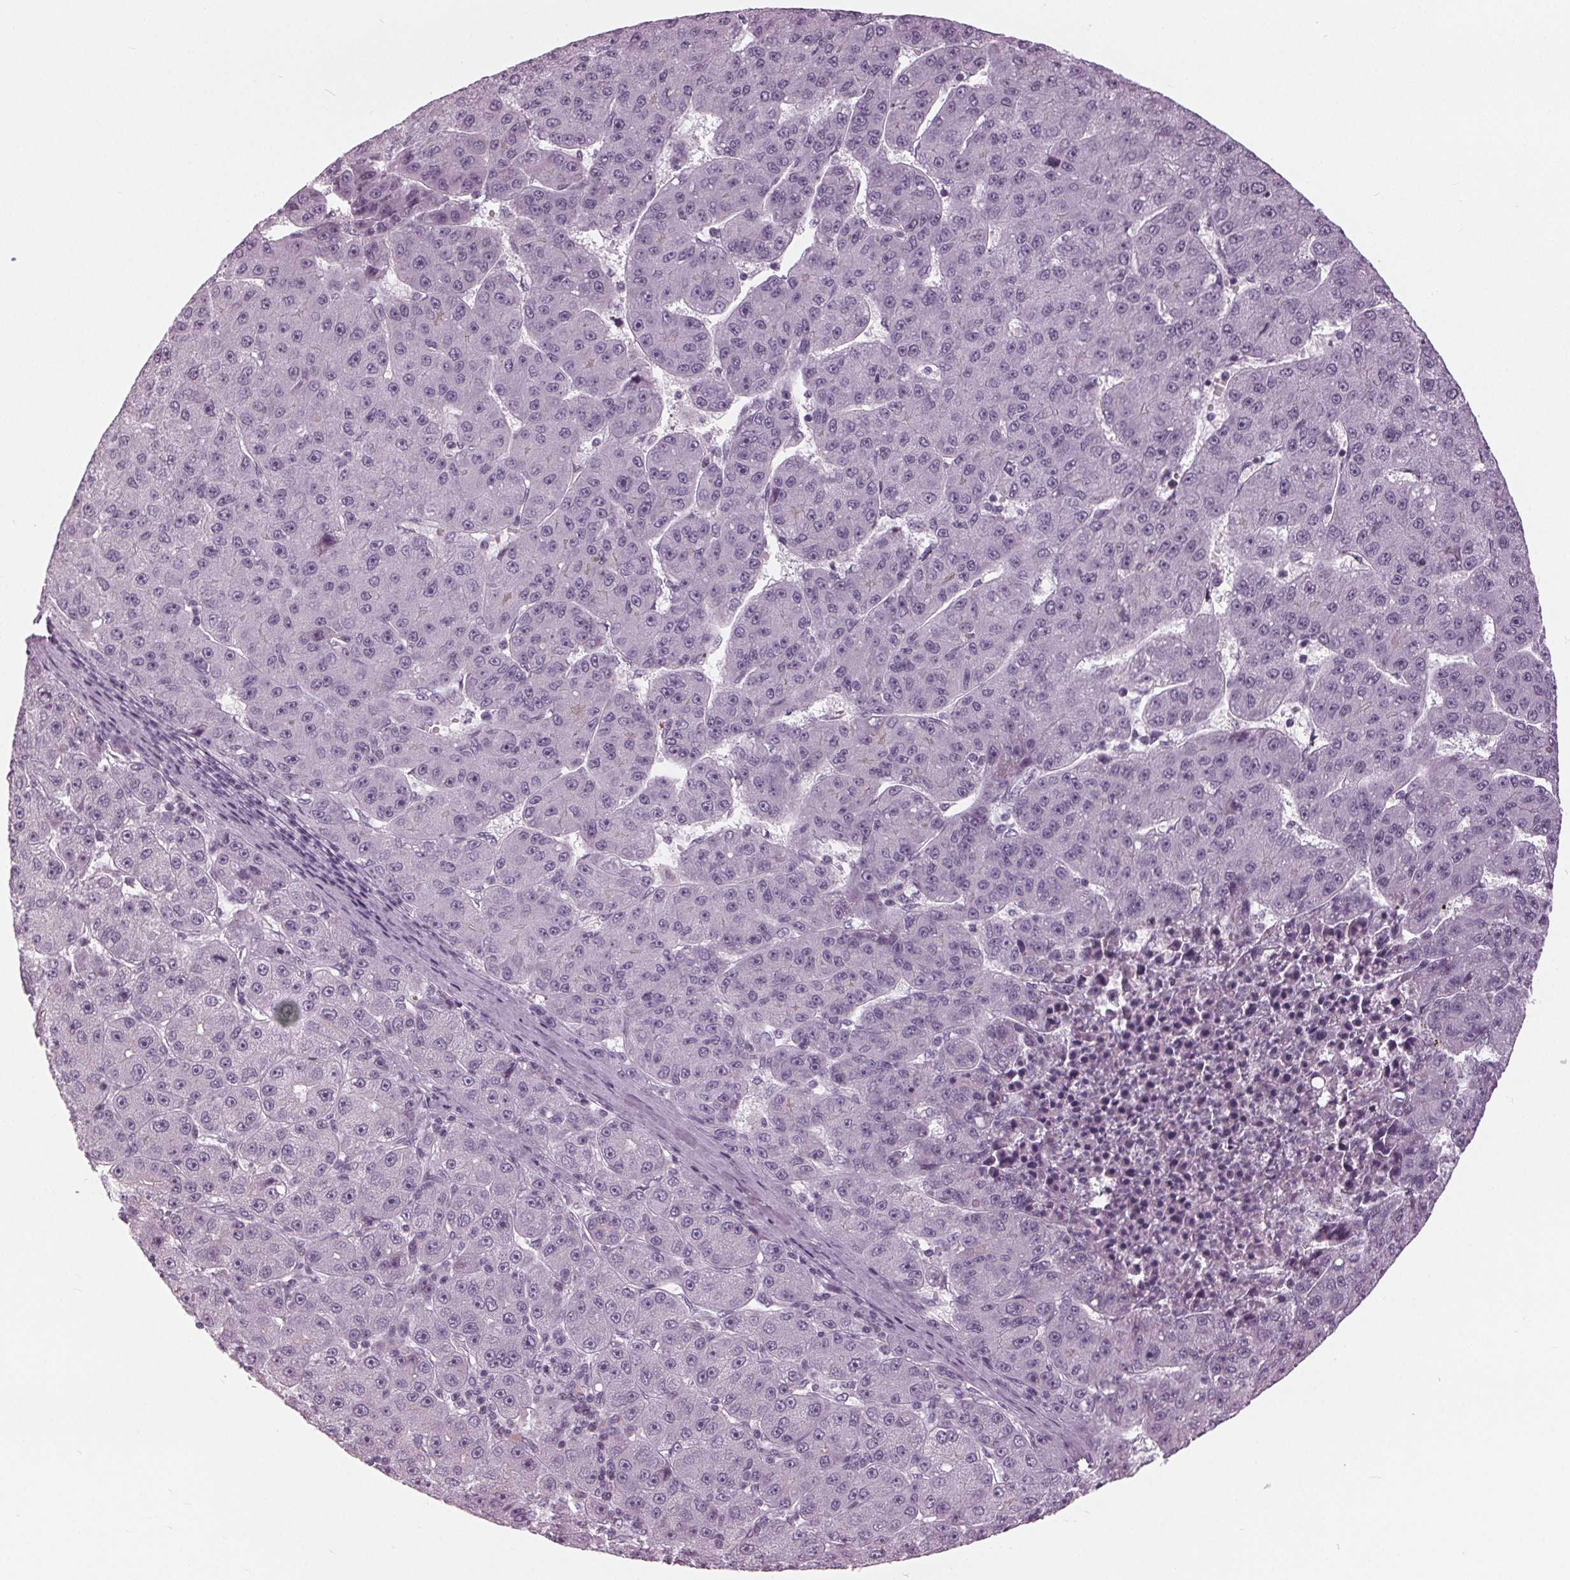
{"staining": {"intensity": "negative", "quantity": "none", "location": "none"}, "tissue": "liver cancer", "cell_type": "Tumor cells", "image_type": "cancer", "snomed": [{"axis": "morphology", "description": "Carcinoma, Hepatocellular, NOS"}, {"axis": "topography", "description": "Liver"}], "caption": "There is no significant expression in tumor cells of liver hepatocellular carcinoma.", "gene": "SLC9A4", "patient": {"sex": "male", "age": 67}}